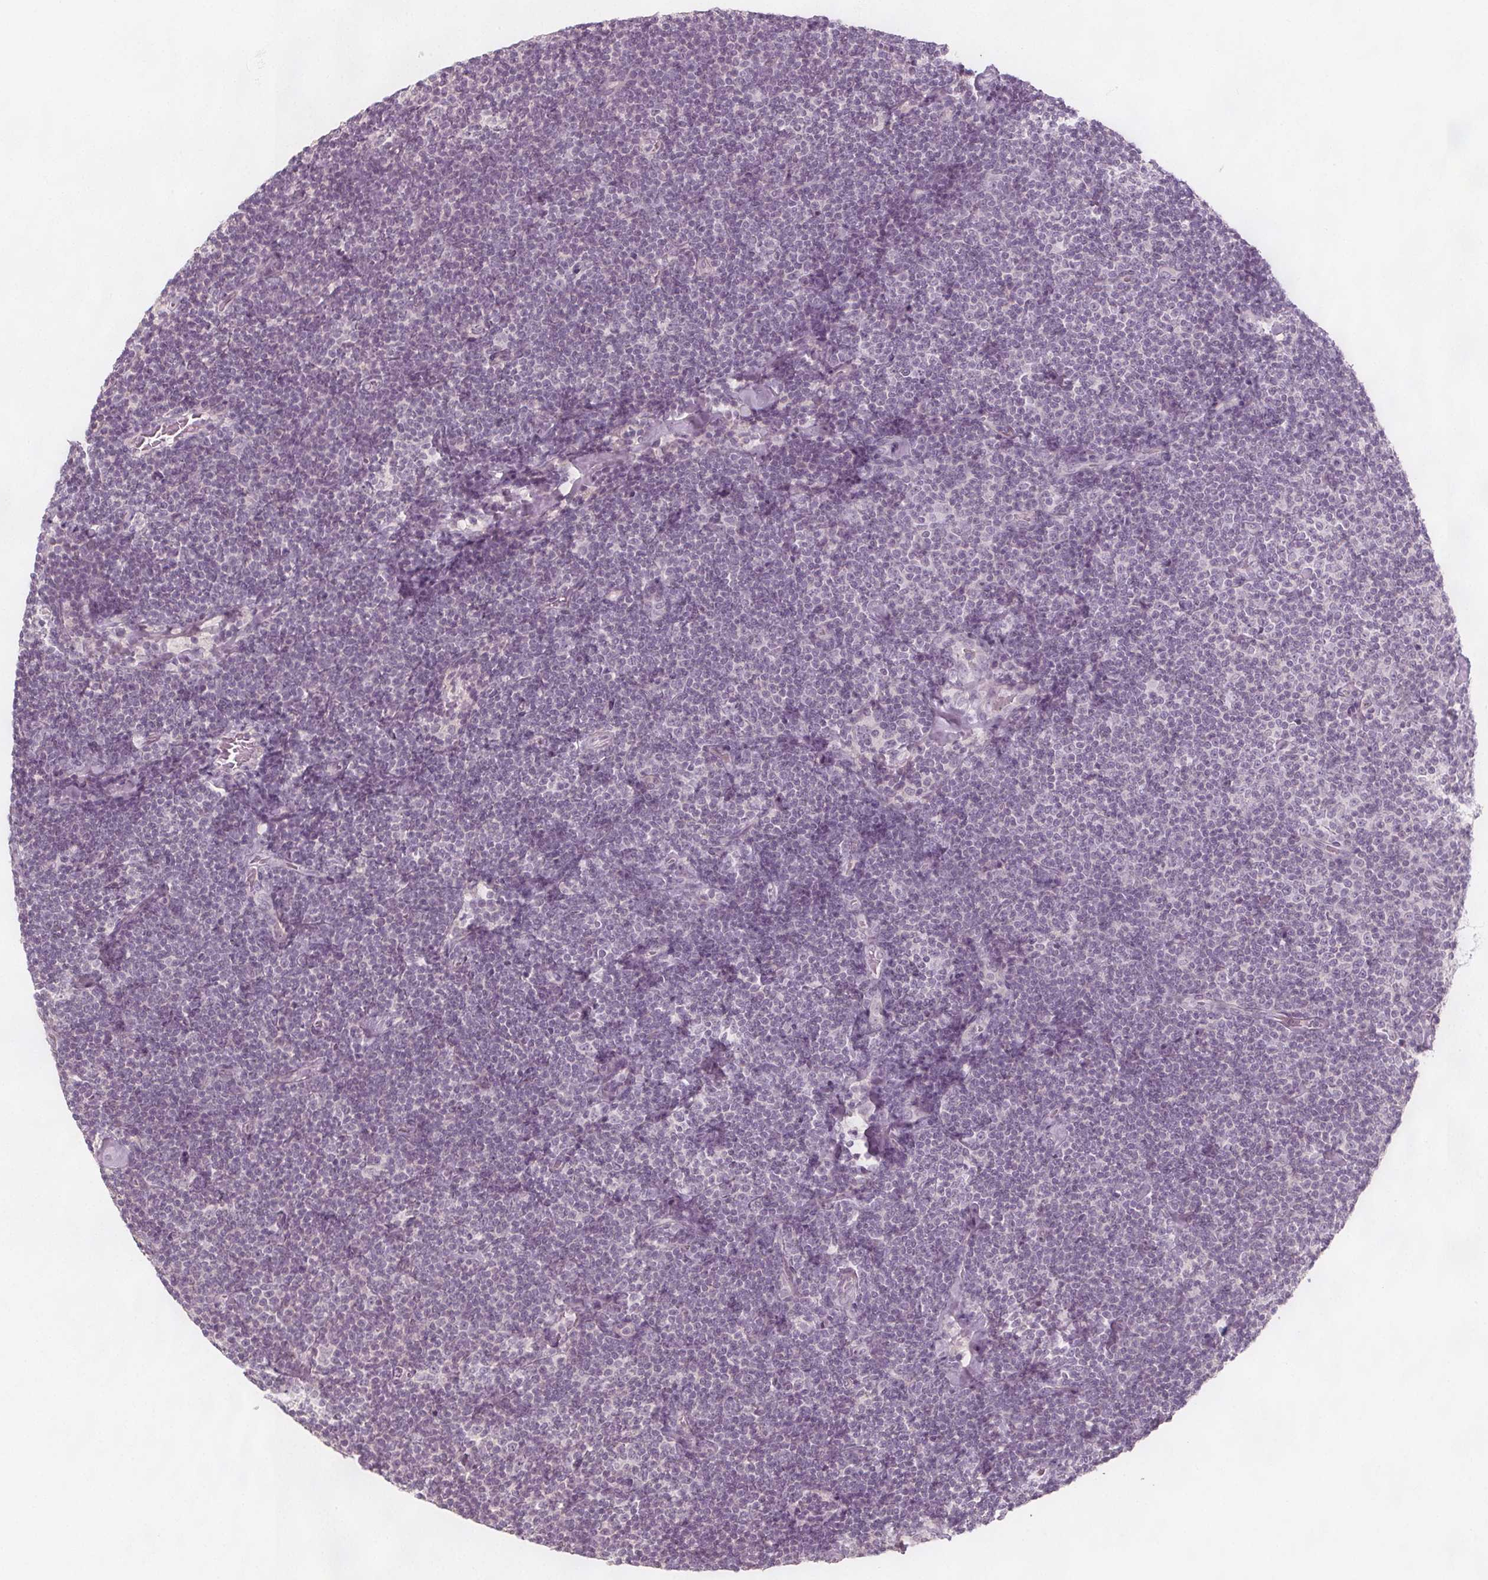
{"staining": {"intensity": "negative", "quantity": "none", "location": "none"}, "tissue": "lymphoma", "cell_type": "Tumor cells", "image_type": "cancer", "snomed": [{"axis": "morphology", "description": "Malignant lymphoma, non-Hodgkin's type, Low grade"}, {"axis": "topography", "description": "Lymph node"}], "caption": "An immunohistochemistry (IHC) micrograph of low-grade malignant lymphoma, non-Hodgkin's type is shown. There is no staining in tumor cells of low-grade malignant lymphoma, non-Hodgkin's type. (DAB (3,3'-diaminobenzidine) immunohistochemistry, high magnification).", "gene": "C1orf167", "patient": {"sex": "male", "age": 81}}